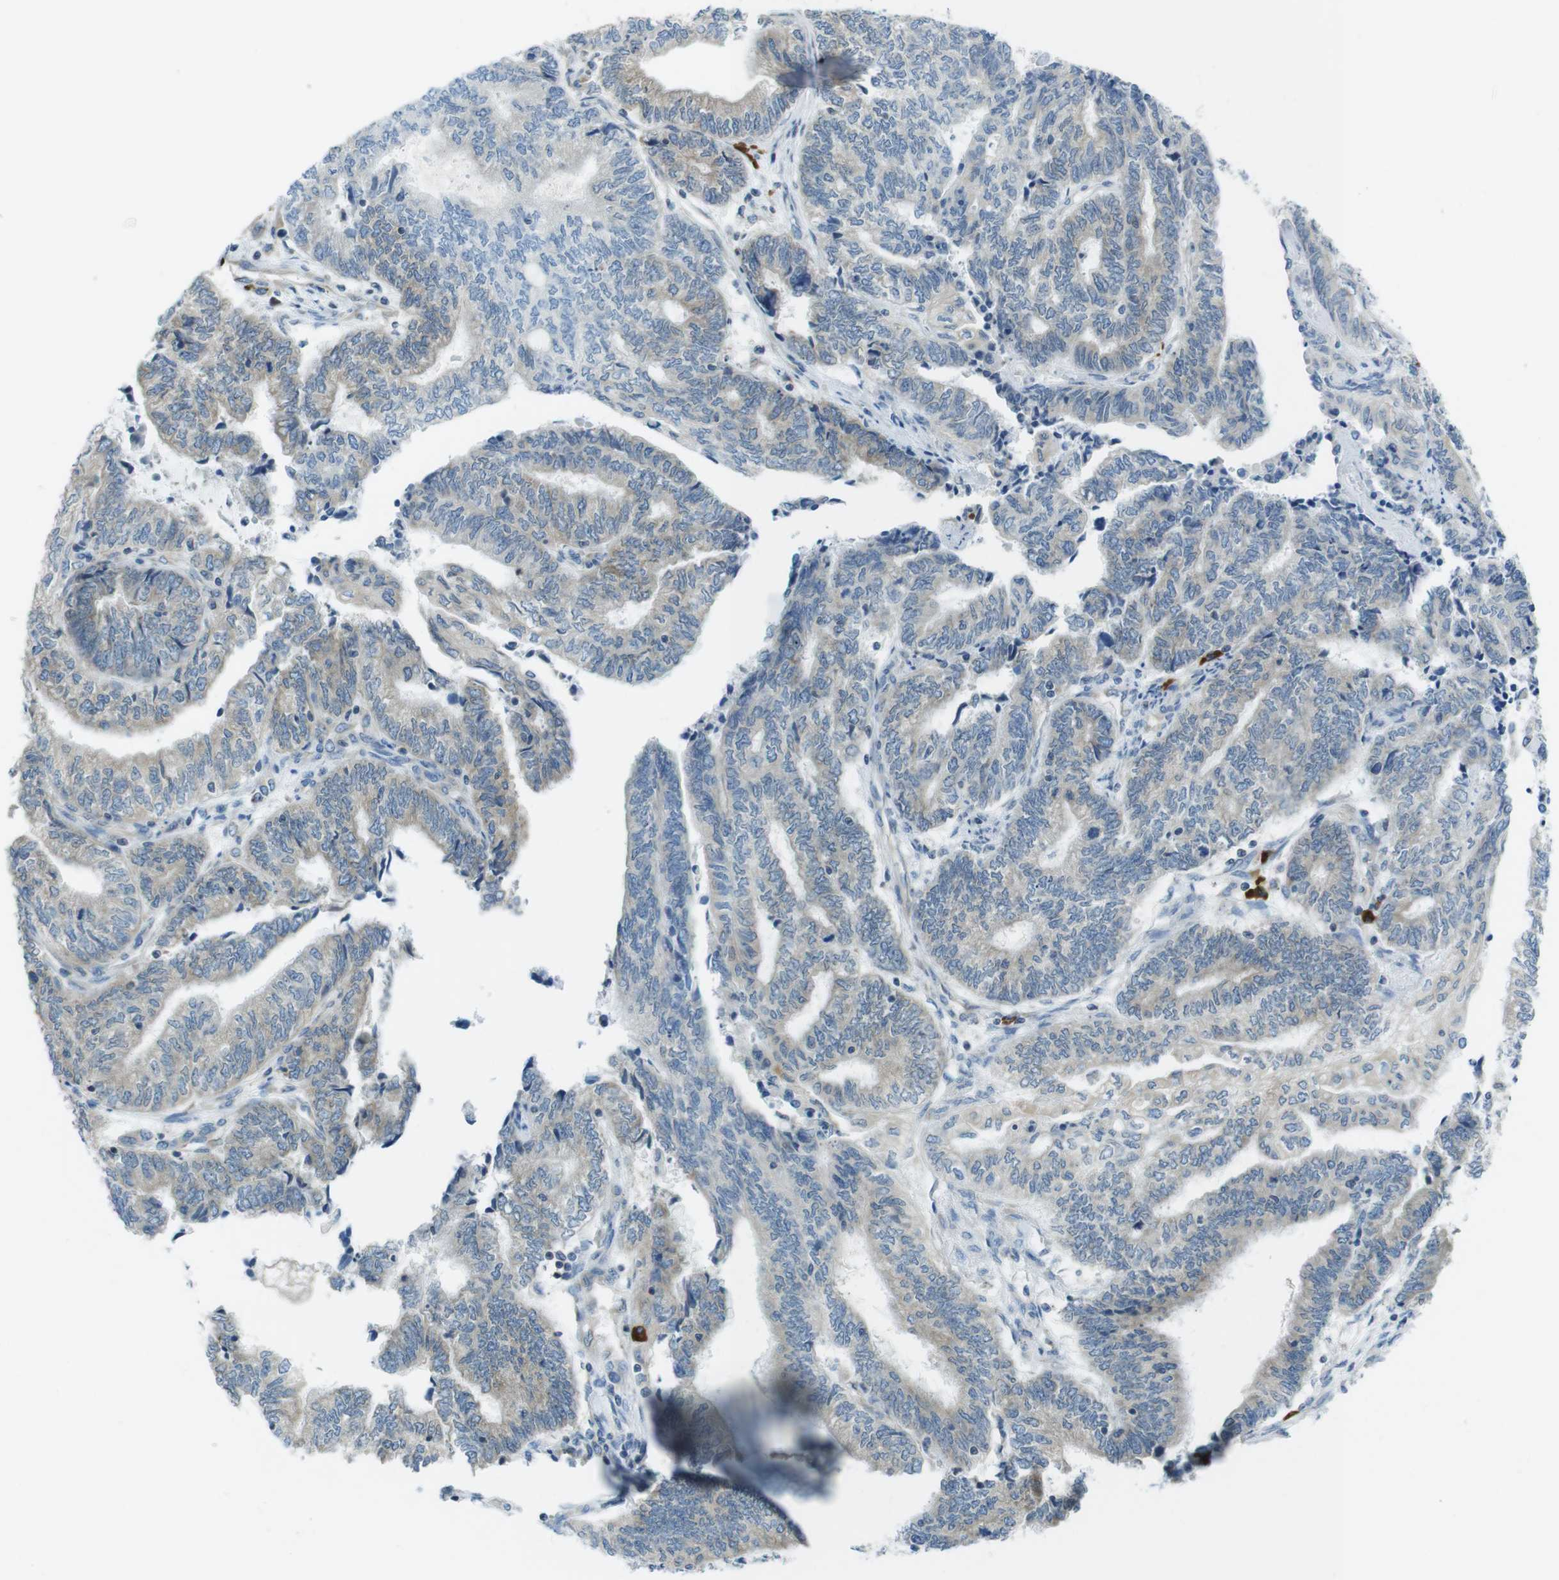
{"staining": {"intensity": "weak", "quantity": "25%-75%", "location": "cytoplasmic/membranous"}, "tissue": "endometrial cancer", "cell_type": "Tumor cells", "image_type": "cancer", "snomed": [{"axis": "morphology", "description": "Adenocarcinoma, NOS"}, {"axis": "topography", "description": "Uterus"}, {"axis": "topography", "description": "Endometrium"}], "caption": "IHC (DAB (3,3'-diaminobenzidine)) staining of adenocarcinoma (endometrial) displays weak cytoplasmic/membranous protein expression in approximately 25%-75% of tumor cells.", "gene": "CLPTM1L", "patient": {"sex": "female", "age": 70}}